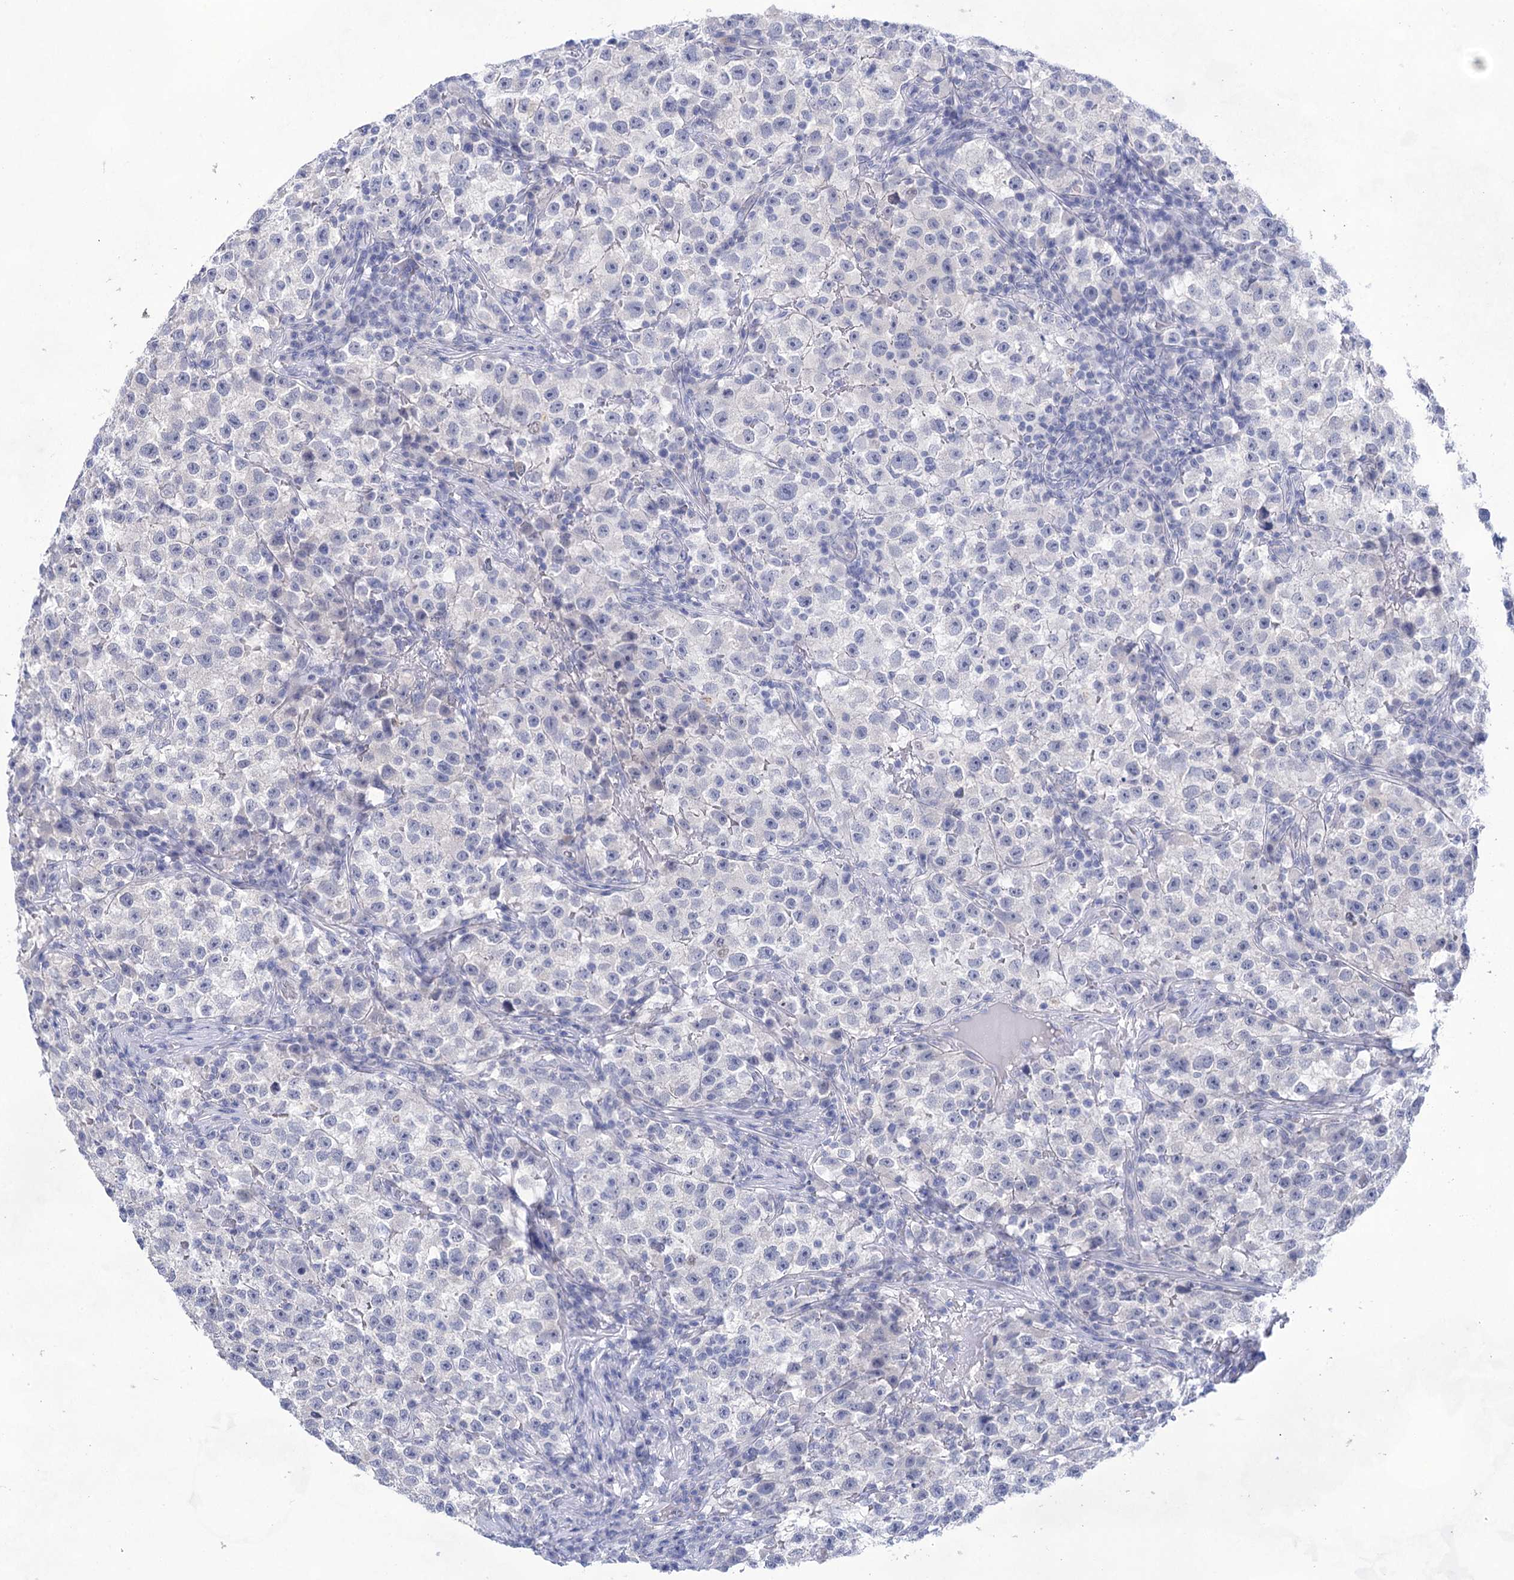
{"staining": {"intensity": "negative", "quantity": "none", "location": "none"}, "tissue": "testis cancer", "cell_type": "Tumor cells", "image_type": "cancer", "snomed": [{"axis": "morphology", "description": "Seminoma, NOS"}, {"axis": "topography", "description": "Testis"}], "caption": "Testis cancer (seminoma) was stained to show a protein in brown. There is no significant positivity in tumor cells.", "gene": "LALBA", "patient": {"sex": "male", "age": 22}}